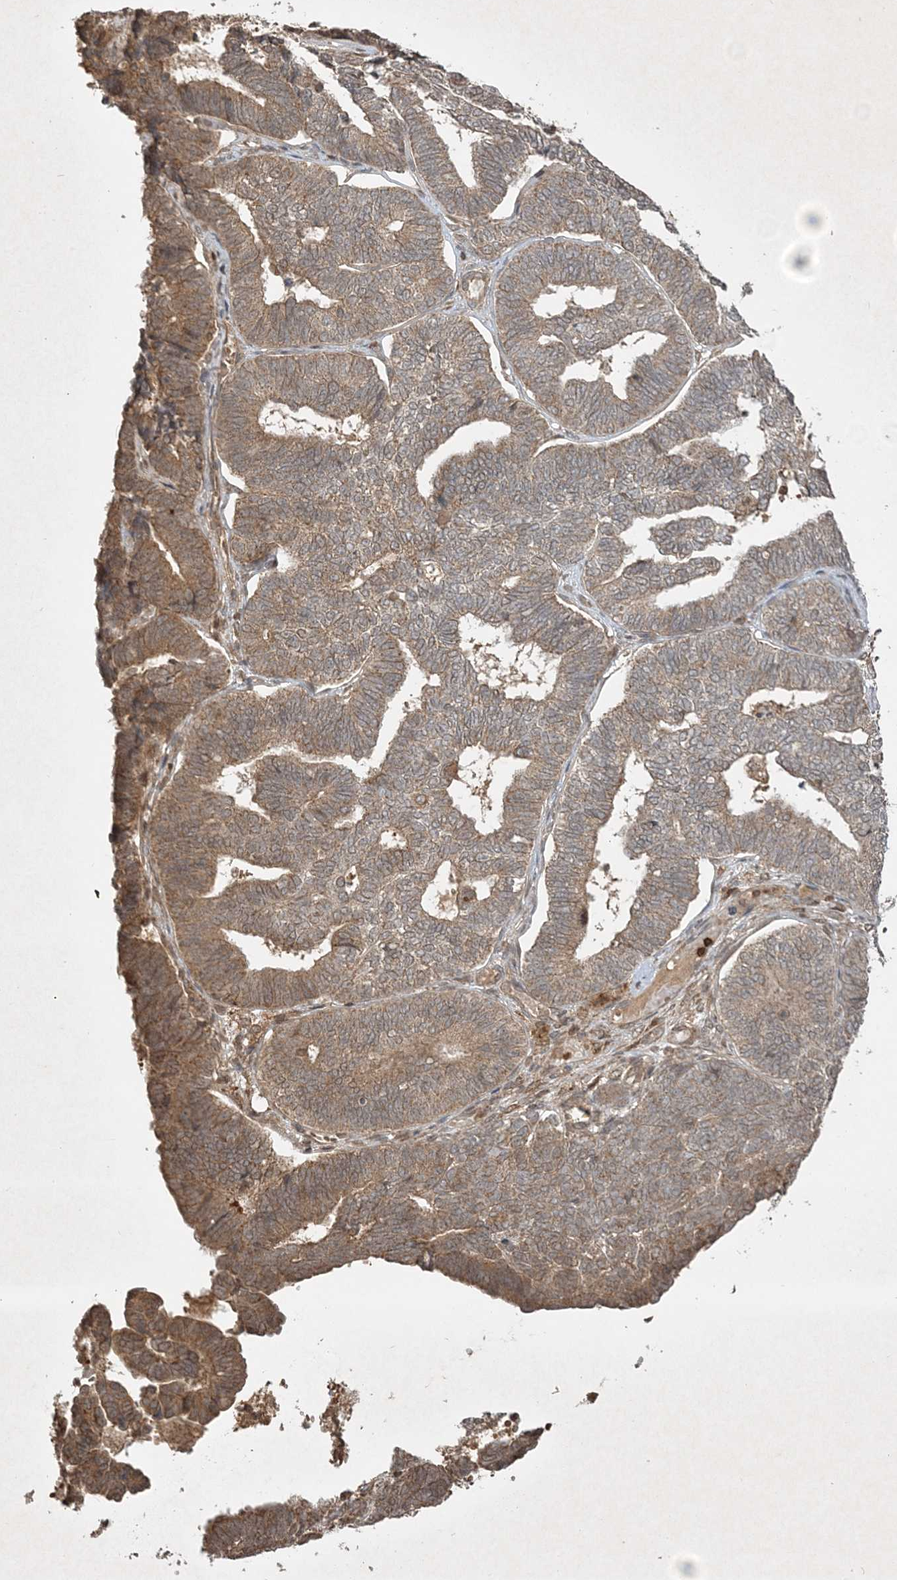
{"staining": {"intensity": "moderate", "quantity": "25%-75%", "location": "cytoplasmic/membranous"}, "tissue": "endometrial cancer", "cell_type": "Tumor cells", "image_type": "cancer", "snomed": [{"axis": "morphology", "description": "Adenocarcinoma, NOS"}, {"axis": "topography", "description": "Endometrium"}], "caption": "Immunohistochemistry (DAB) staining of human endometrial adenocarcinoma reveals moderate cytoplasmic/membranous protein positivity in approximately 25%-75% of tumor cells. Nuclei are stained in blue.", "gene": "PLTP", "patient": {"sex": "female", "age": 70}}